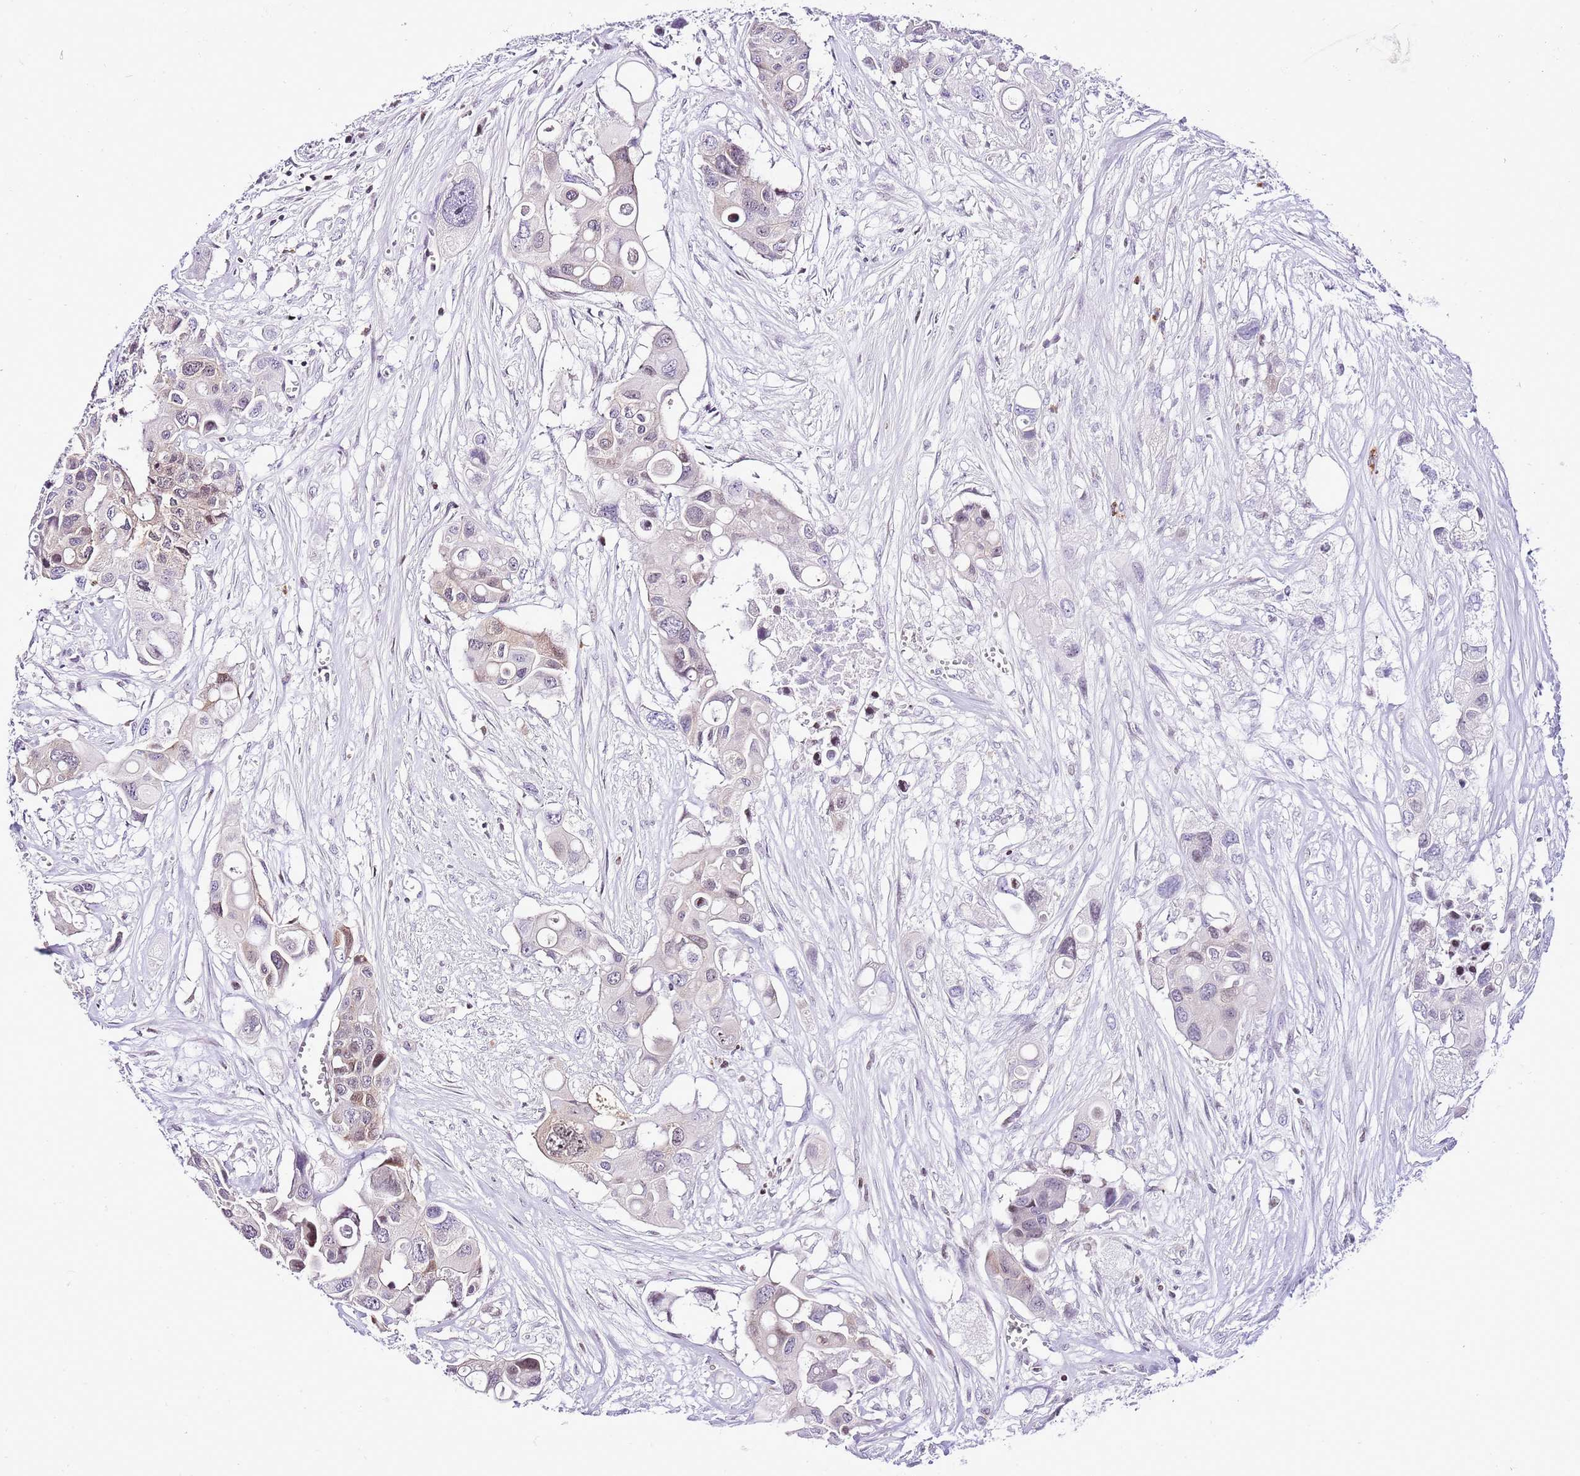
{"staining": {"intensity": "weak", "quantity": "<25%", "location": "cytoplasmic/membranous,nuclear"}, "tissue": "colorectal cancer", "cell_type": "Tumor cells", "image_type": "cancer", "snomed": [{"axis": "morphology", "description": "Adenocarcinoma, NOS"}, {"axis": "topography", "description": "Colon"}], "caption": "Human colorectal cancer (adenocarcinoma) stained for a protein using IHC shows no expression in tumor cells.", "gene": "PRR15", "patient": {"sex": "male", "age": 77}}